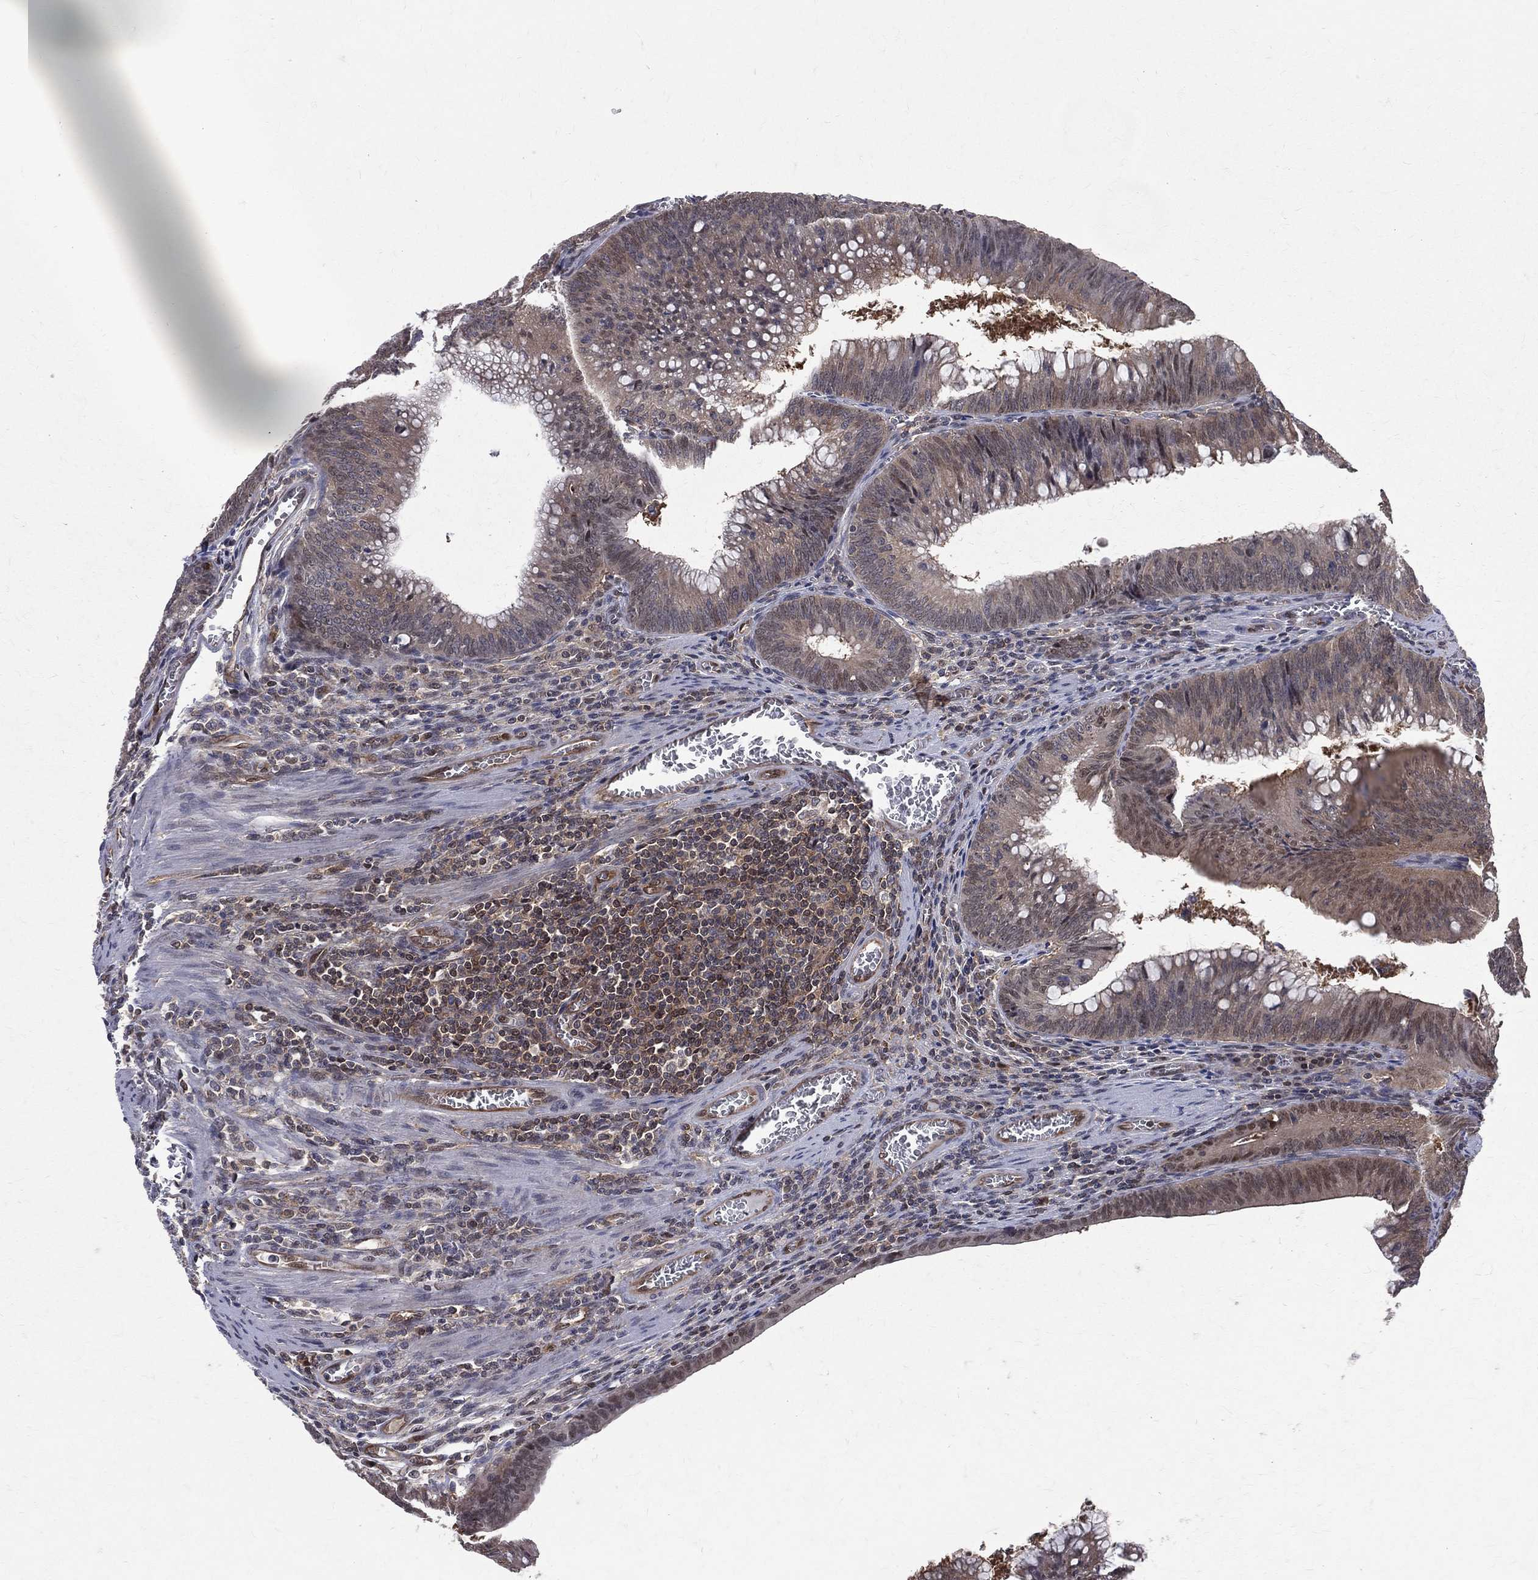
{"staining": {"intensity": "moderate", "quantity": "<25%", "location": "cytoplasmic/membranous,nuclear"}, "tissue": "colorectal cancer", "cell_type": "Tumor cells", "image_type": "cancer", "snomed": [{"axis": "morphology", "description": "Adenocarcinoma, NOS"}, {"axis": "topography", "description": "Rectum"}], "caption": "There is low levels of moderate cytoplasmic/membranous and nuclear staining in tumor cells of colorectal cancer (adenocarcinoma), as demonstrated by immunohistochemical staining (brown color).", "gene": "GMPR2", "patient": {"sex": "female", "age": 72}}